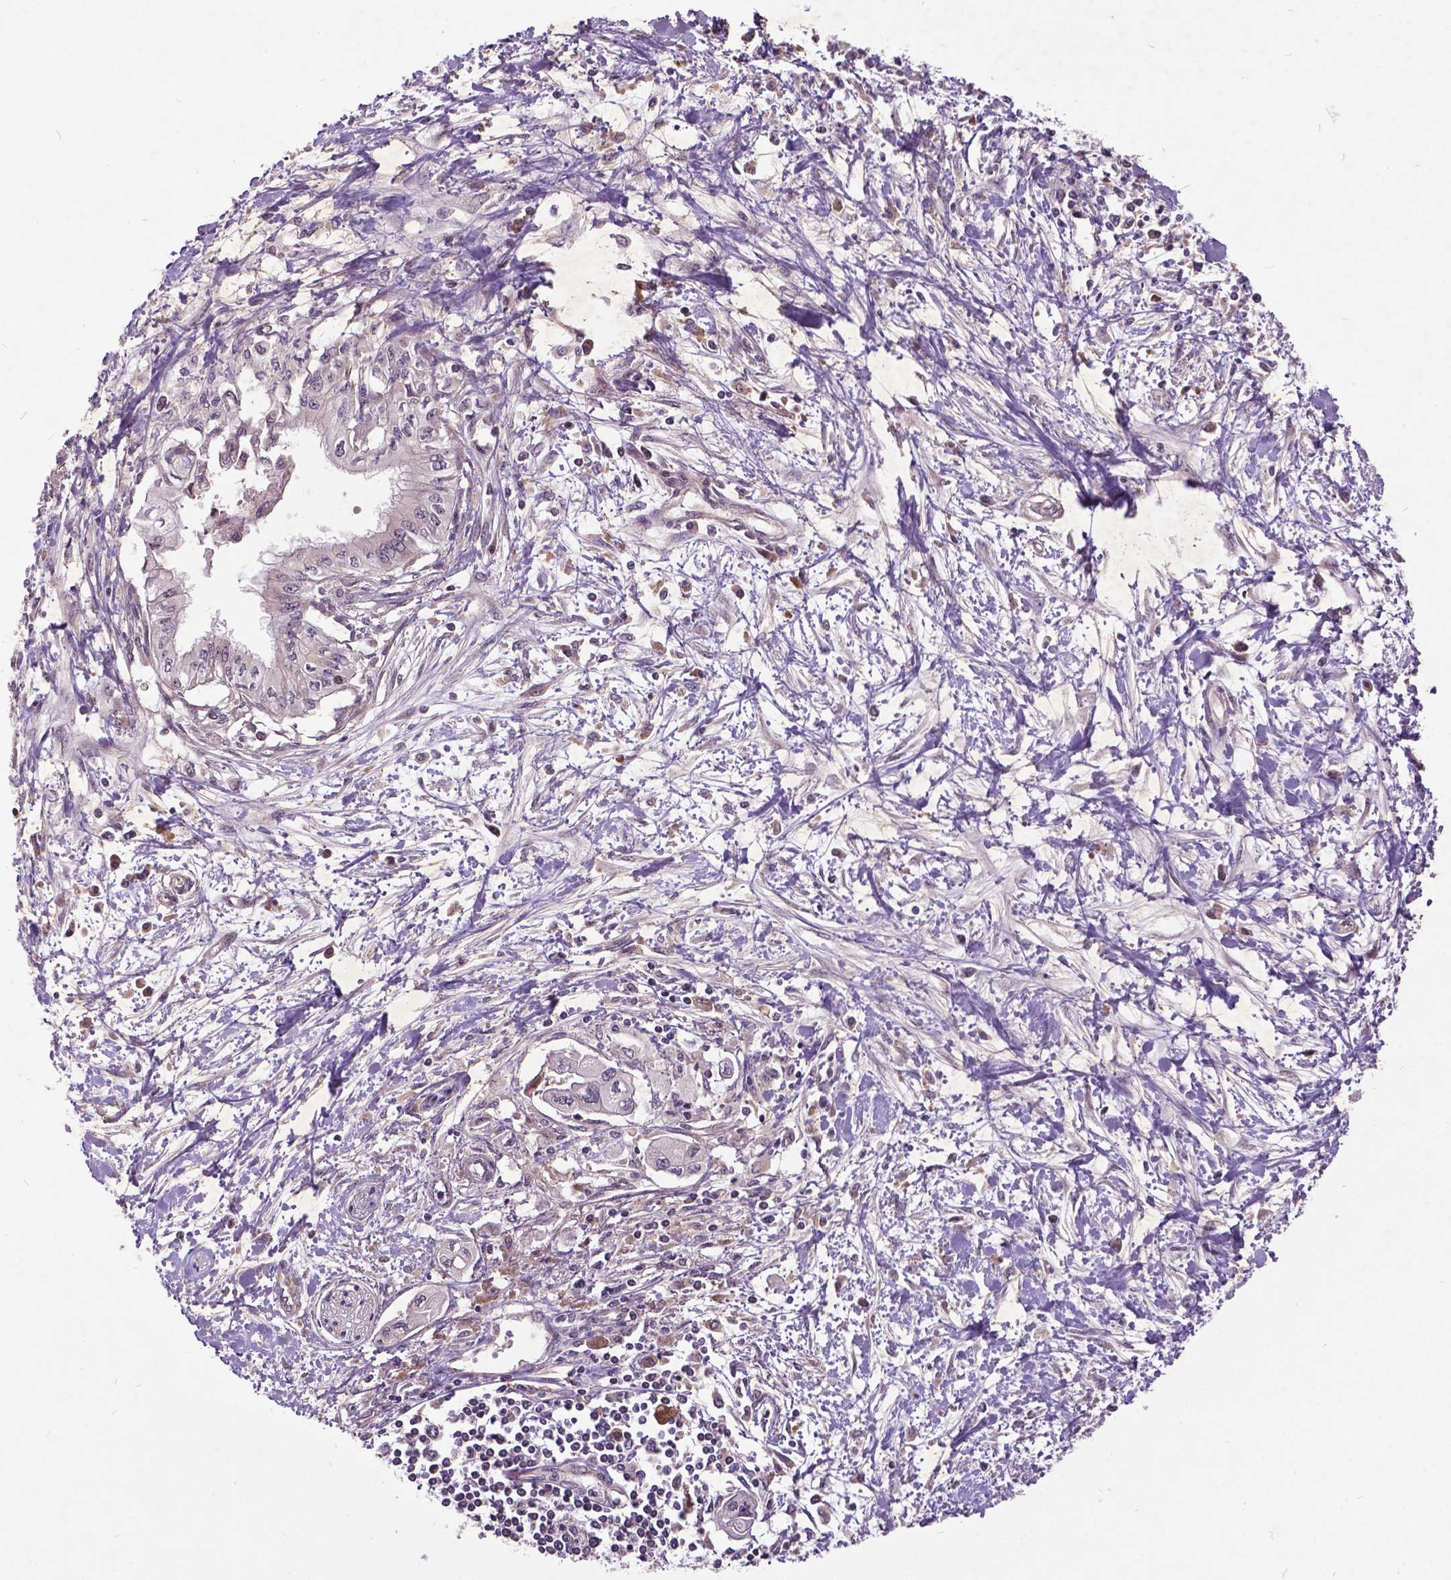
{"staining": {"intensity": "negative", "quantity": "none", "location": "none"}, "tissue": "pancreatic cancer", "cell_type": "Tumor cells", "image_type": "cancer", "snomed": [{"axis": "morphology", "description": "Adenocarcinoma, NOS"}, {"axis": "topography", "description": "Pancreas"}], "caption": "High power microscopy image of an immunohistochemistry micrograph of pancreatic cancer, revealing no significant expression in tumor cells.", "gene": "AP1S3", "patient": {"sex": "female", "age": 61}}